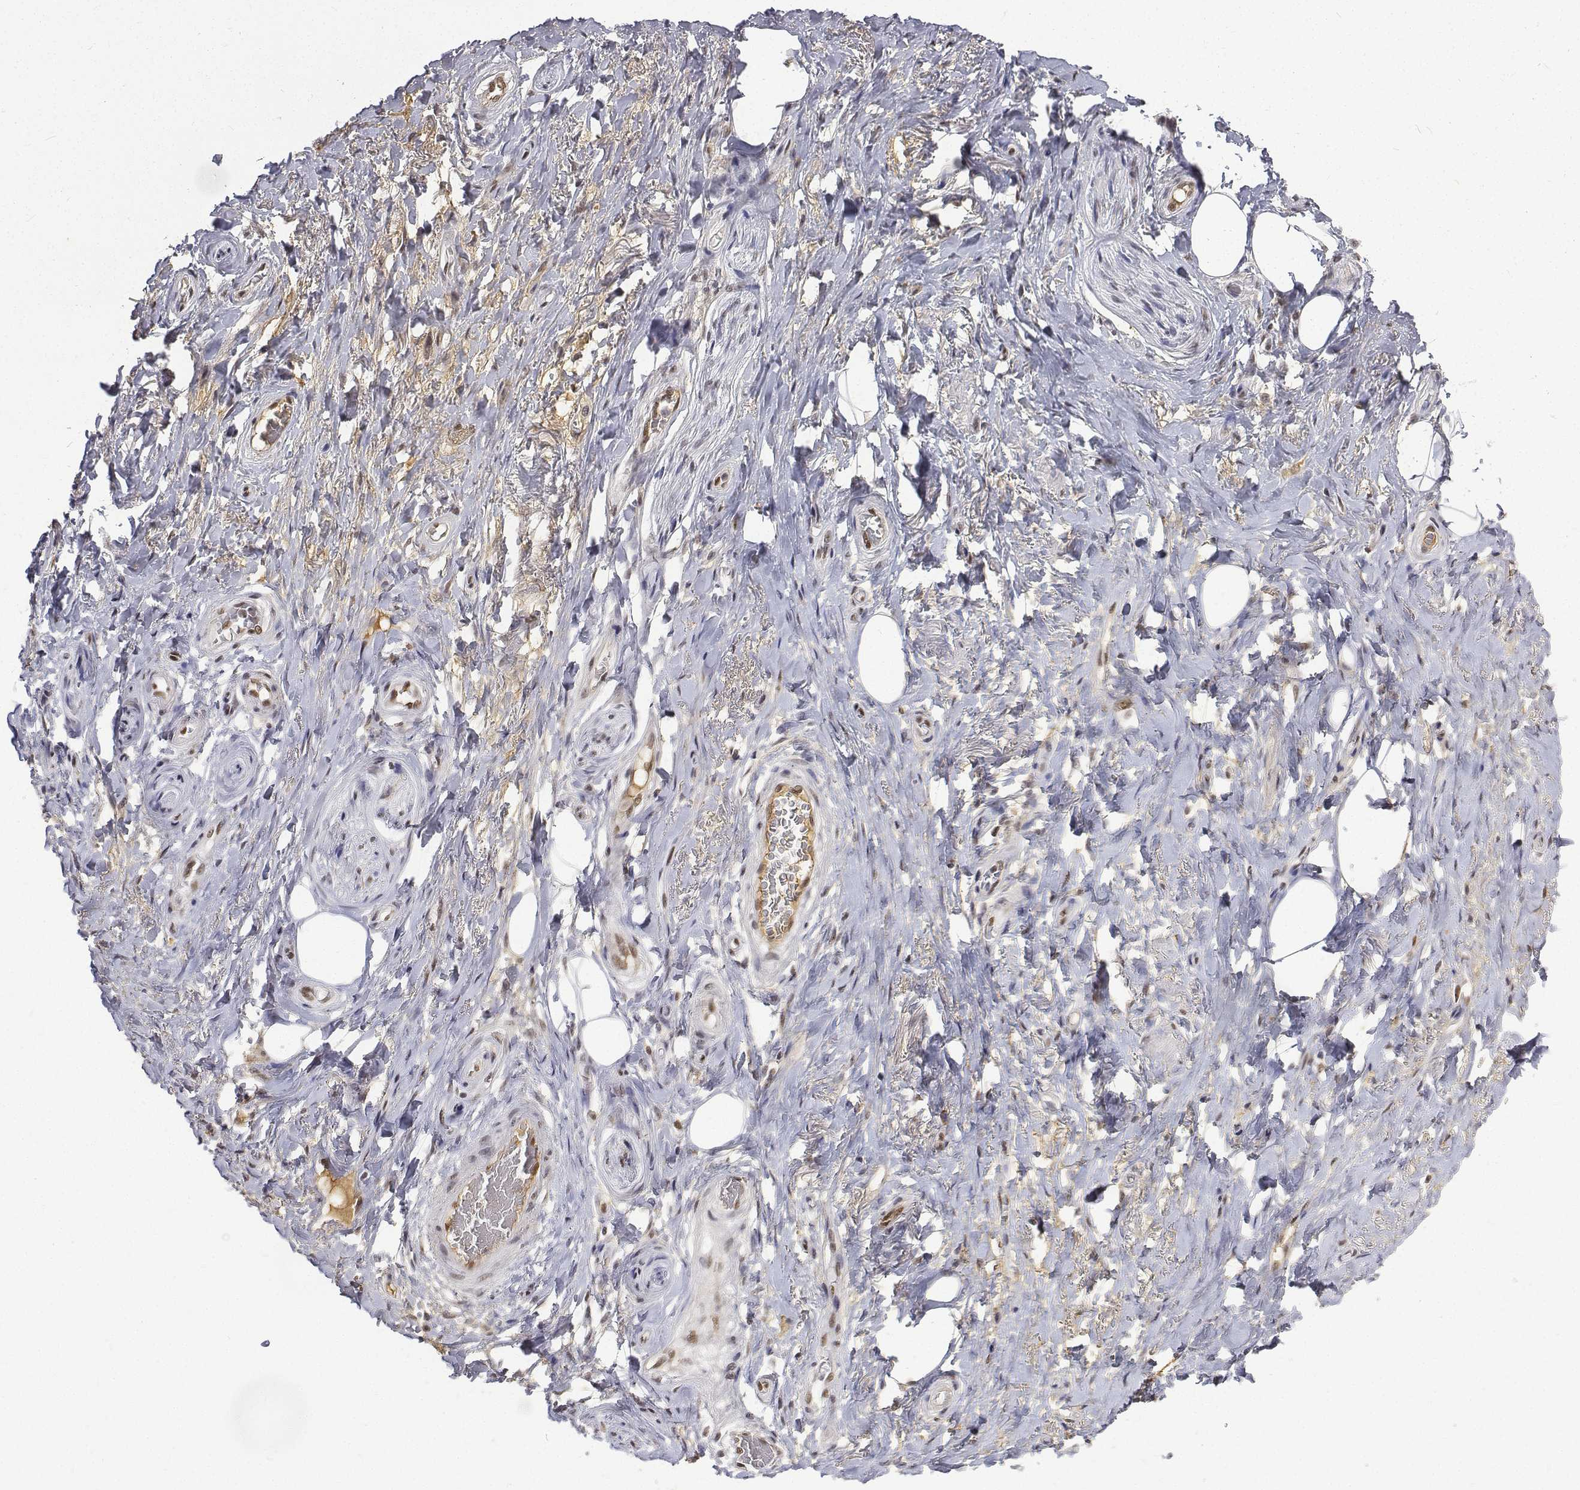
{"staining": {"intensity": "moderate", "quantity": ">75%", "location": "nuclear"}, "tissue": "adipose tissue", "cell_type": "Adipocytes", "image_type": "normal", "snomed": [{"axis": "morphology", "description": "Normal tissue, NOS"}, {"axis": "topography", "description": "Anal"}, {"axis": "topography", "description": "Peripheral nerve tissue"}], "caption": "This image exhibits normal adipose tissue stained with IHC to label a protein in brown. The nuclear of adipocytes show moderate positivity for the protein. Nuclei are counter-stained blue.", "gene": "ATRX", "patient": {"sex": "male", "age": 53}}